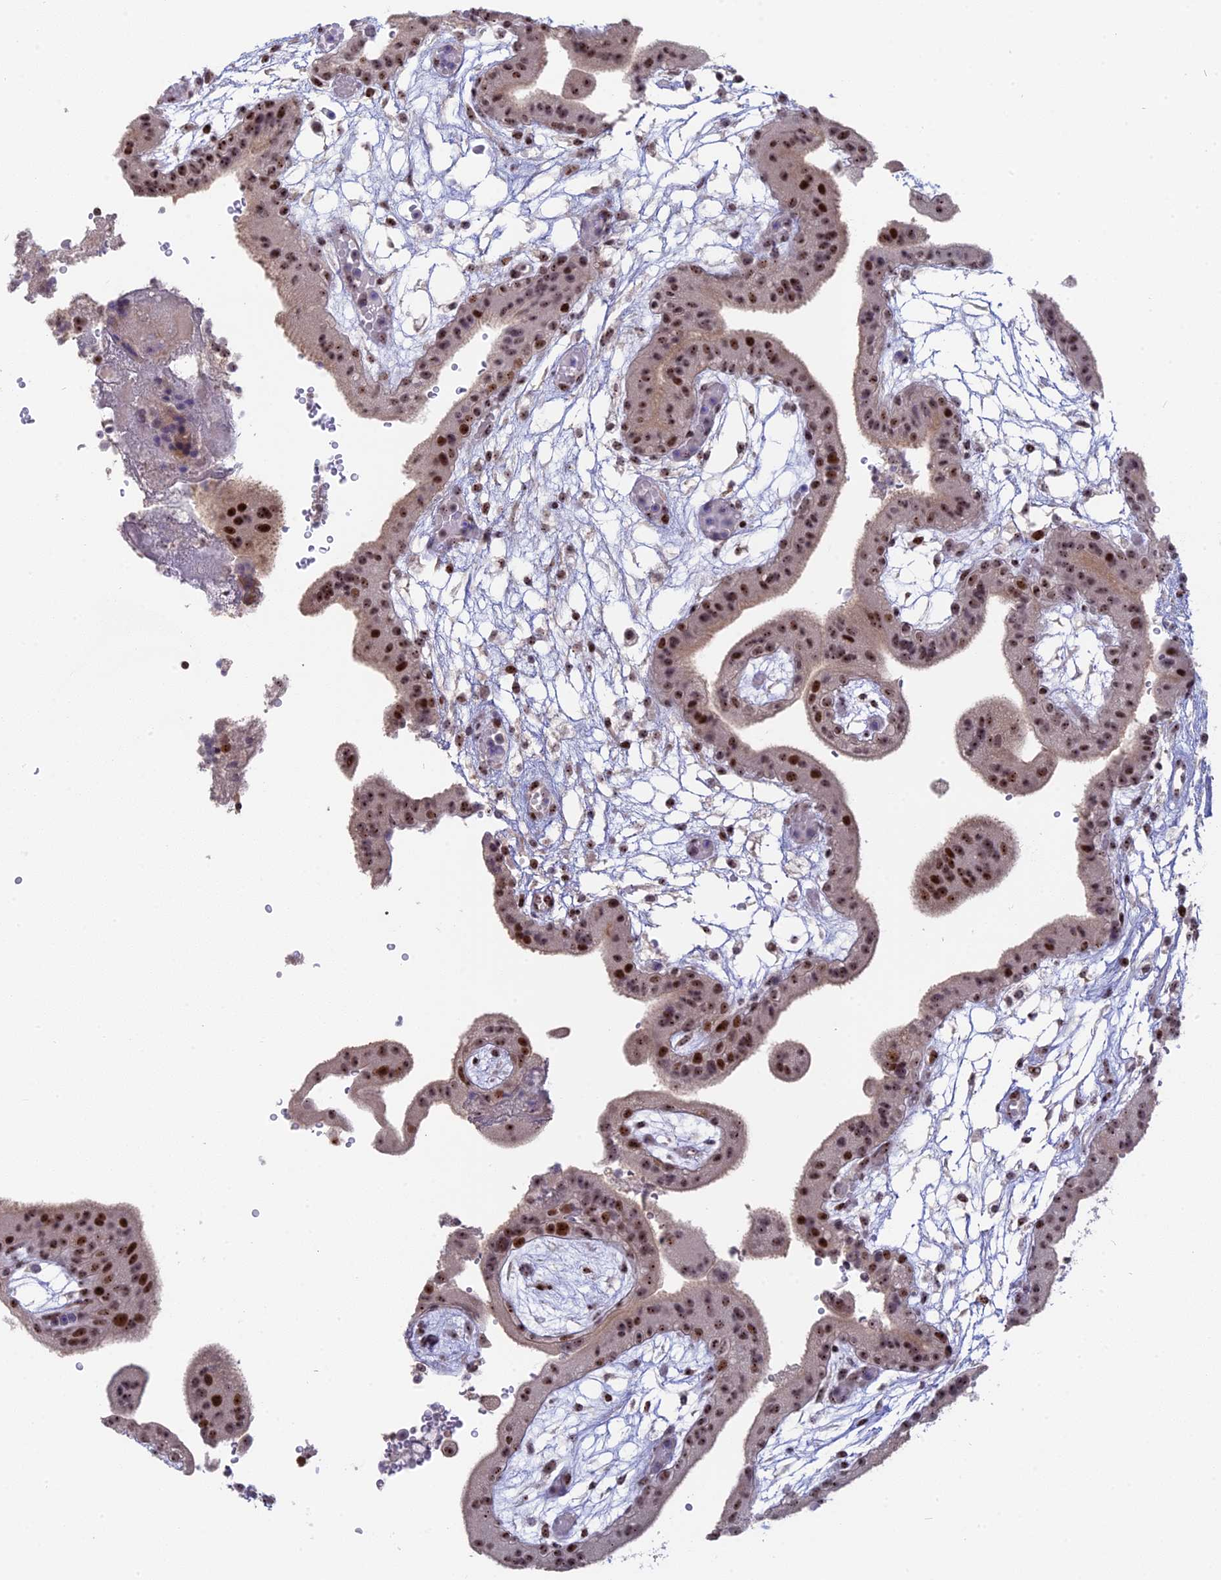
{"staining": {"intensity": "strong", "quantity": ">75%", "location": "nuclear"}, "tissue": "placenta", "cell_type": "Trophoblastic cells", "image_type": "normal", "snomed": [{"axis": "morphology", "description": "Normal tissue, NOS"}, {"axis": "topography", "description": "Placenta"}], "caption": "DAB (3,3'-diaminobenzidine) immunohistochemical staining of unremarkable human placenta reveals strong nuclear protein positivity in approximately >75% of trophoblastic cells.", "gene": "FAM131A", "patient": {"sex": "female", "age": 18}}